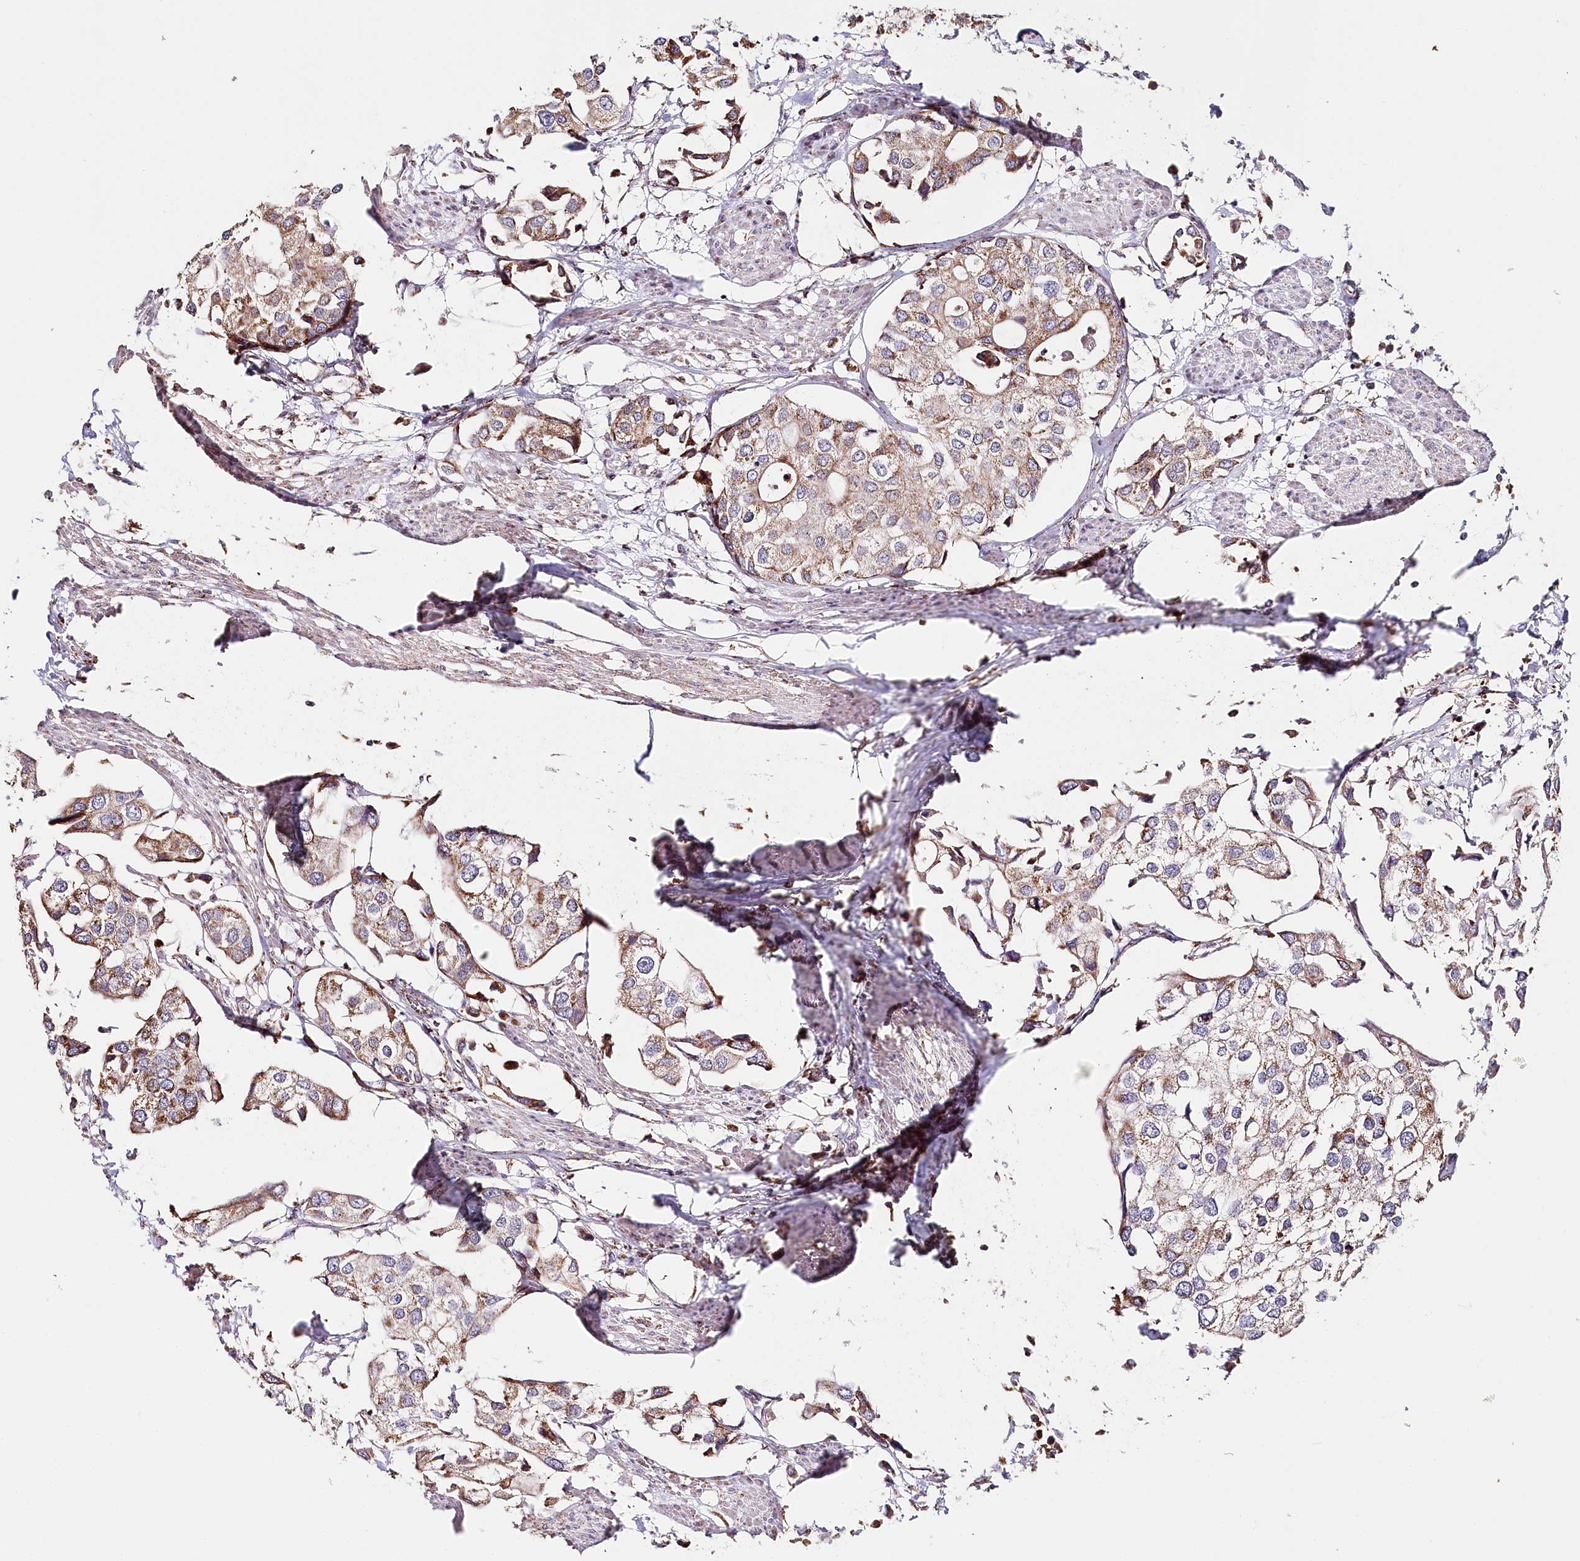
{"staining": {"intensity": "moderate", "quantity": "25%-75%", "location": "cytoplasmic/membranous"}, "tissue": "urothelial cancer", "cell_type": "Tumor cells", "image_type": "cancer", "snomed": [{"axis": "morphology", "description": "Urothelial carcinoma, High grade"}, {"axis": "topography", "description": "Urinary bladder"}], "caption": "Protein positivity by immunohistochemistry (IHC) reveals moderate cytoplasmic/membranous positivity in about 25%-75% of tumor cells in high-grade urothelial carcinoma.", "gene": "MMP25", "patient": {"sex": "male", "age": 64}}